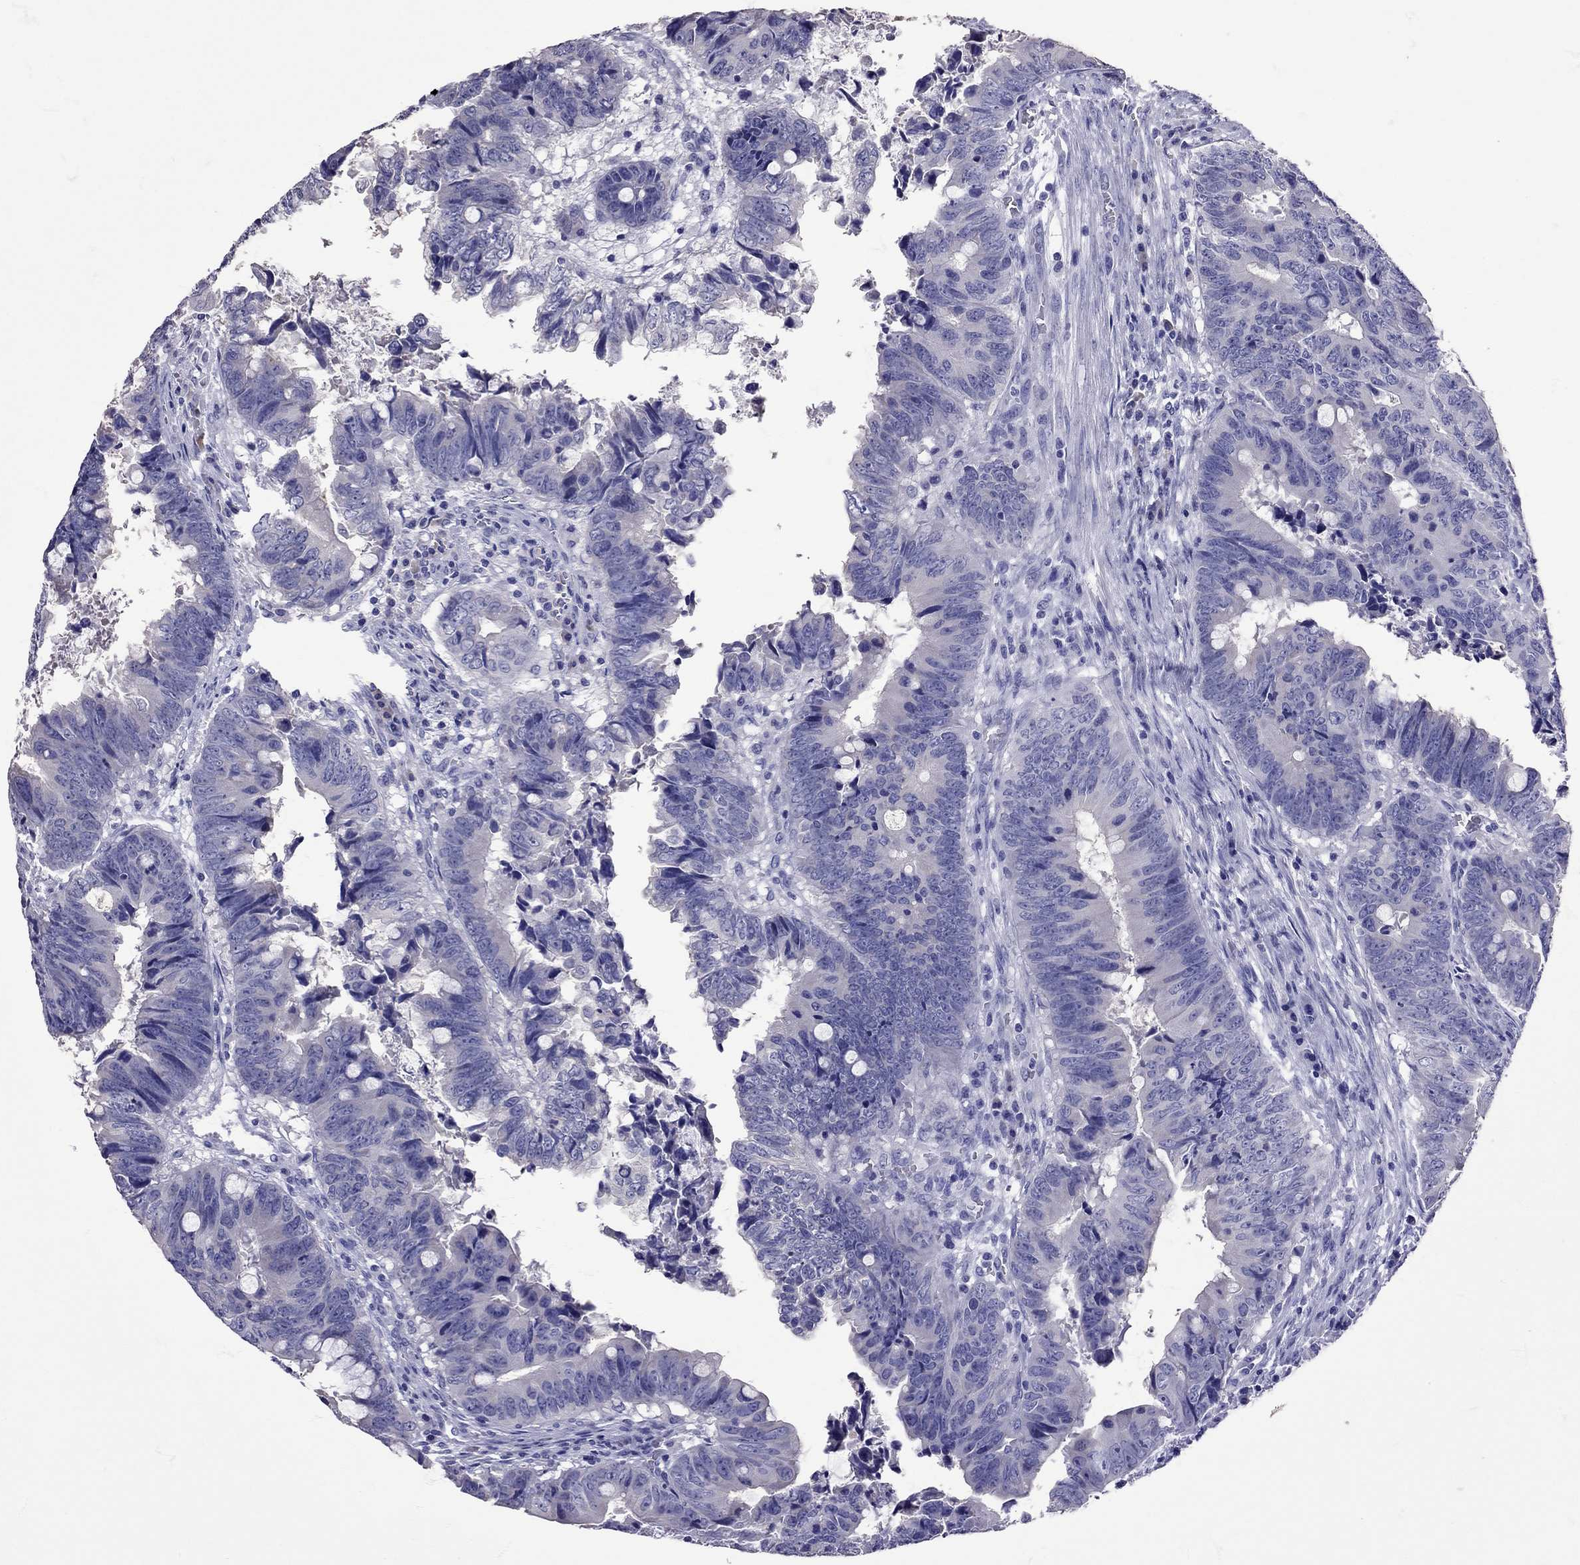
{"staining": {"intensity": "negative", "quantity": "none", "location": "none"}, "tissue": "colorectal cancer", "cell_type": "Tumor cells", "image_type": "cancer", "snomed": [{"axis": "morphology", "description": "Adenocarcinoma, NOS"}, {"axis": "topography", "description": "Colon"}], "caption": "Colorectal cancer stained for a protein using IHC reveals no positivity tumor cells.", "gene": "TBR1", "patient": {"sex": "female", "age": 82}}